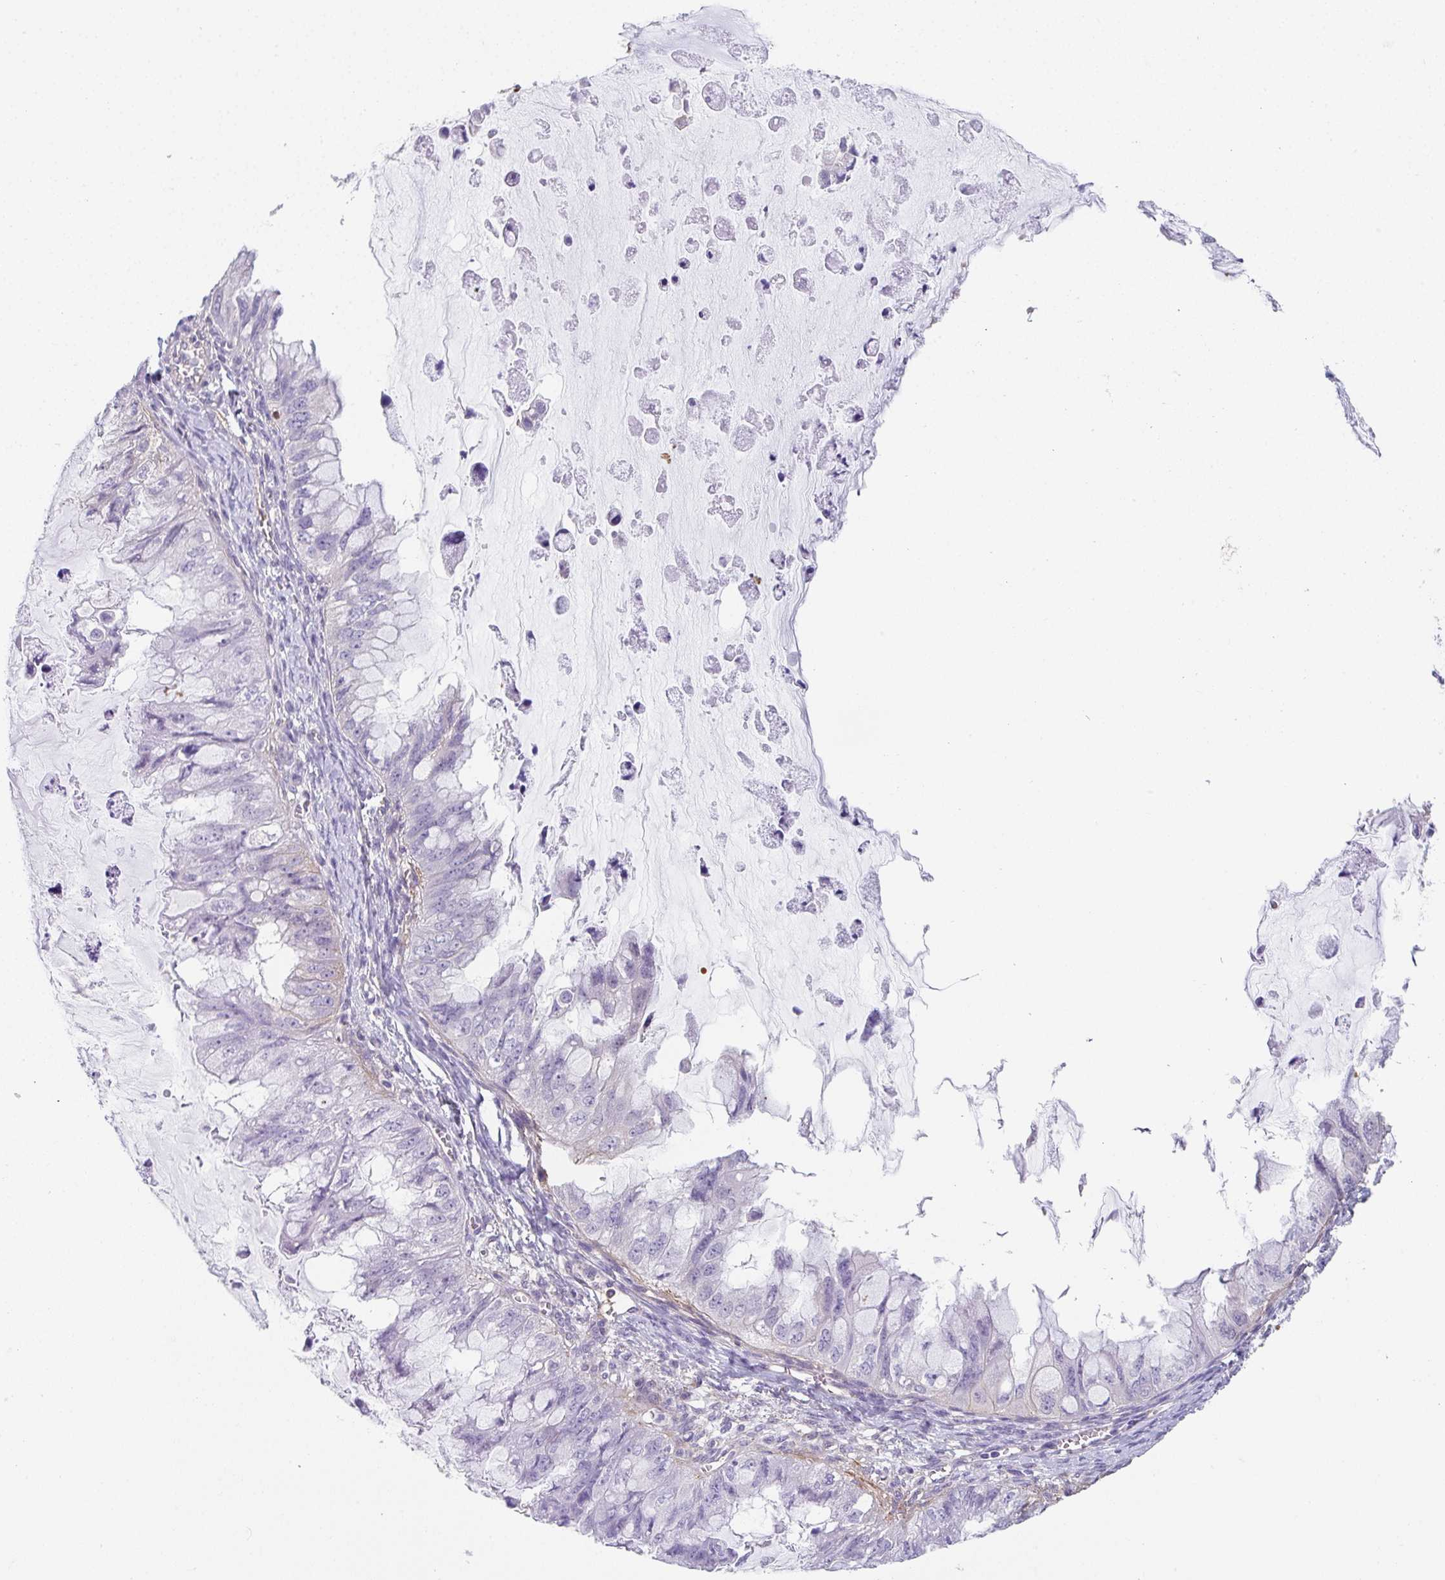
{"staining": {"intensity": "negative", "quantity": "none", "location": "none"}, "tissue": "ovarian cancer", "cell_type": "Tumor cells", "image_type": "cancer", "snomed": [{"axis": "morphology", "description": "Cystadenocarcinoma, mucinous, NOS"}, {"axis": "topography", "description": "Ovary"}], "caption": "High power microscopy micrograph of an immunohistochemistry (IHC) micrograph of ovarian mucinous cystadenocarcinoma, revealing no significant staining in tumor cells.", "gene": "DBN1", "patient": {"sex": "female", "age": 72}}